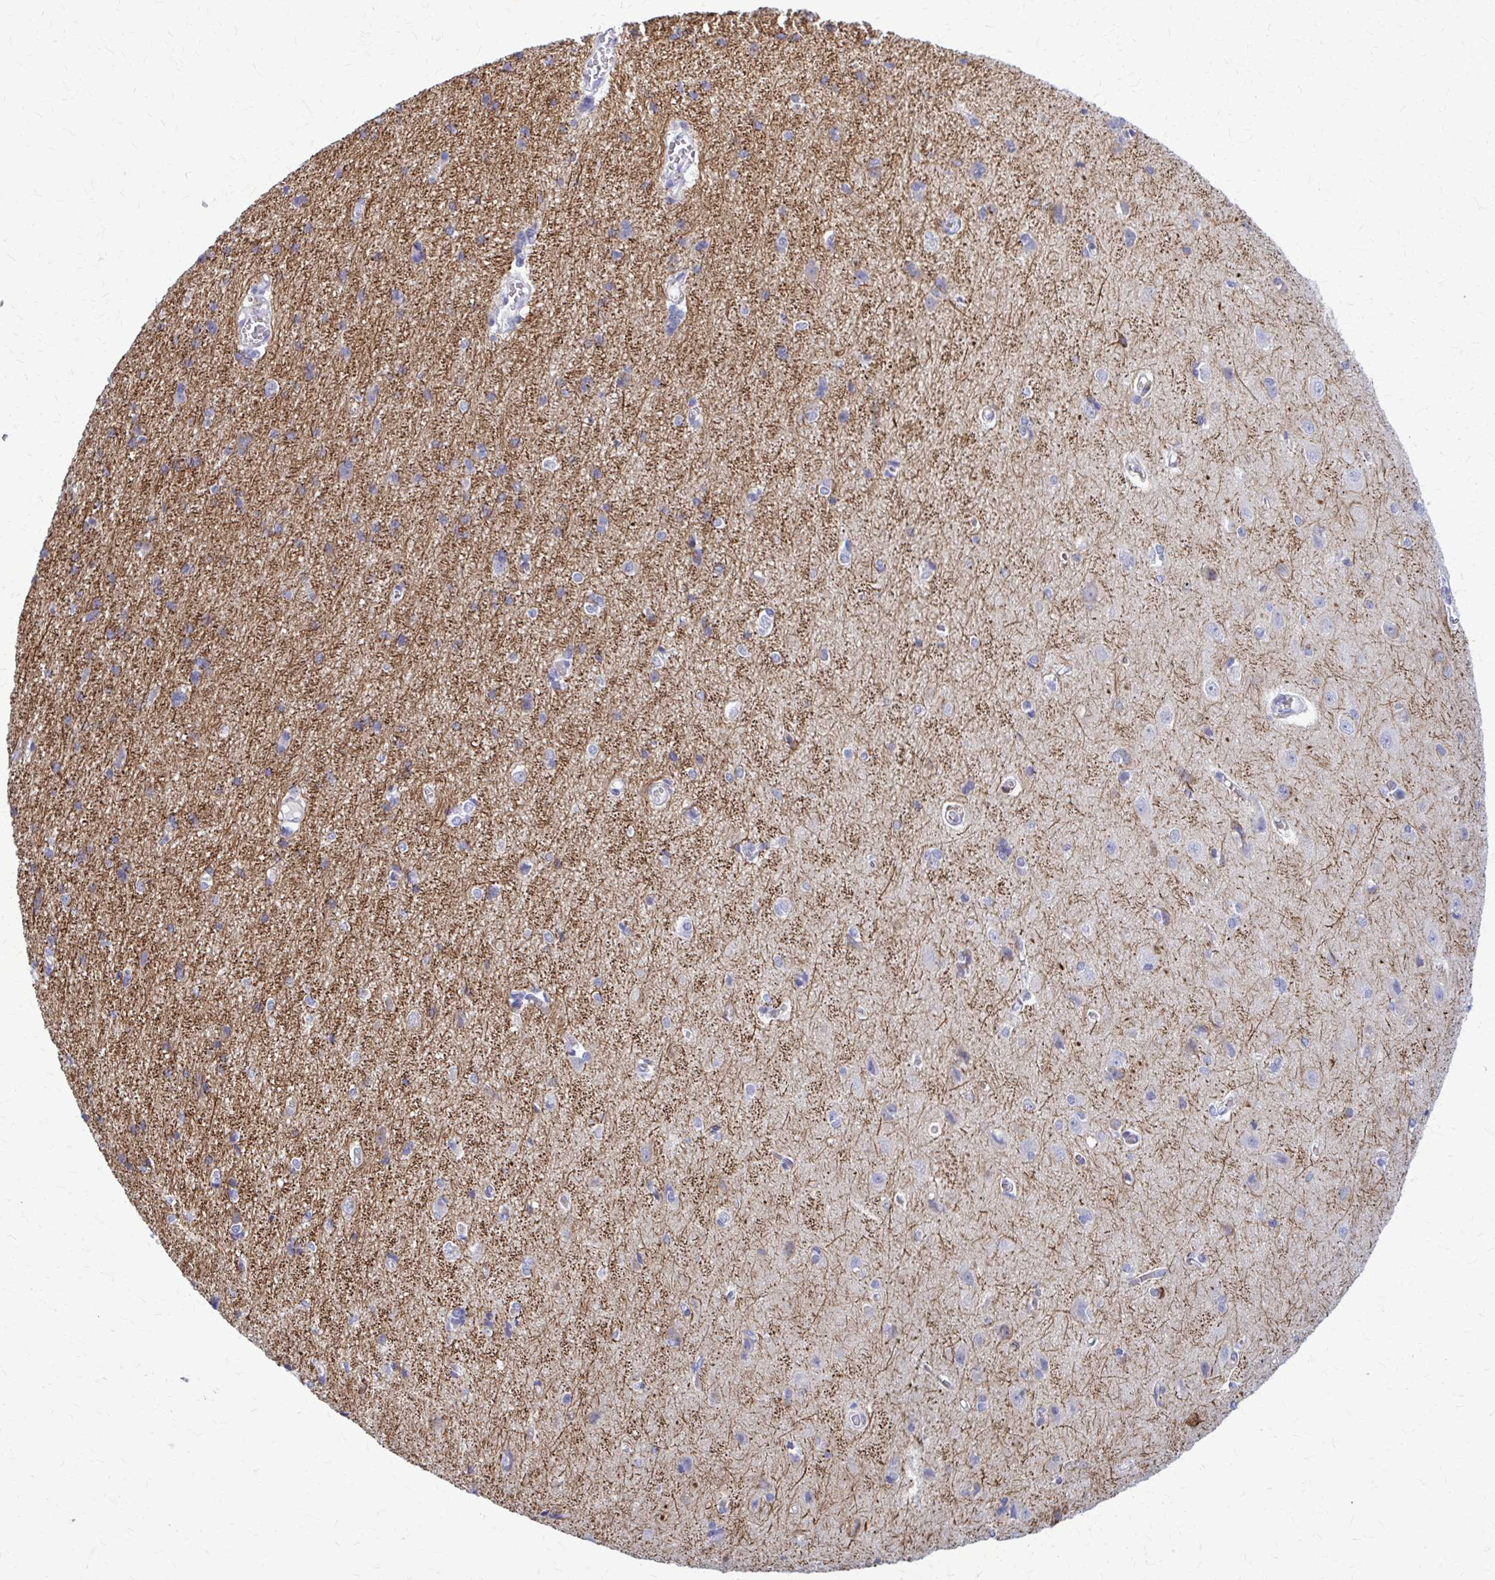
{"staining": {"intensity": "negative", "quantity": "none", "location": "none"}, "tissue": "cerebral cortex", "cell_type": "Endothelial cells", "image_type": "normal", "snomed": [{"axis": "morphology", "description": "Normal tissue, NOS"}, {"axis": "topography", "description": "Cerebral cortex"}], "caption": "Image shows no protein positivity in endothelial cells of normal cerebral cortex. (DAB IHC visualized using brightfield microscopy, high magnification).", "gene": "PEDS1", "patient": {"sex": "male", "age": 37}}